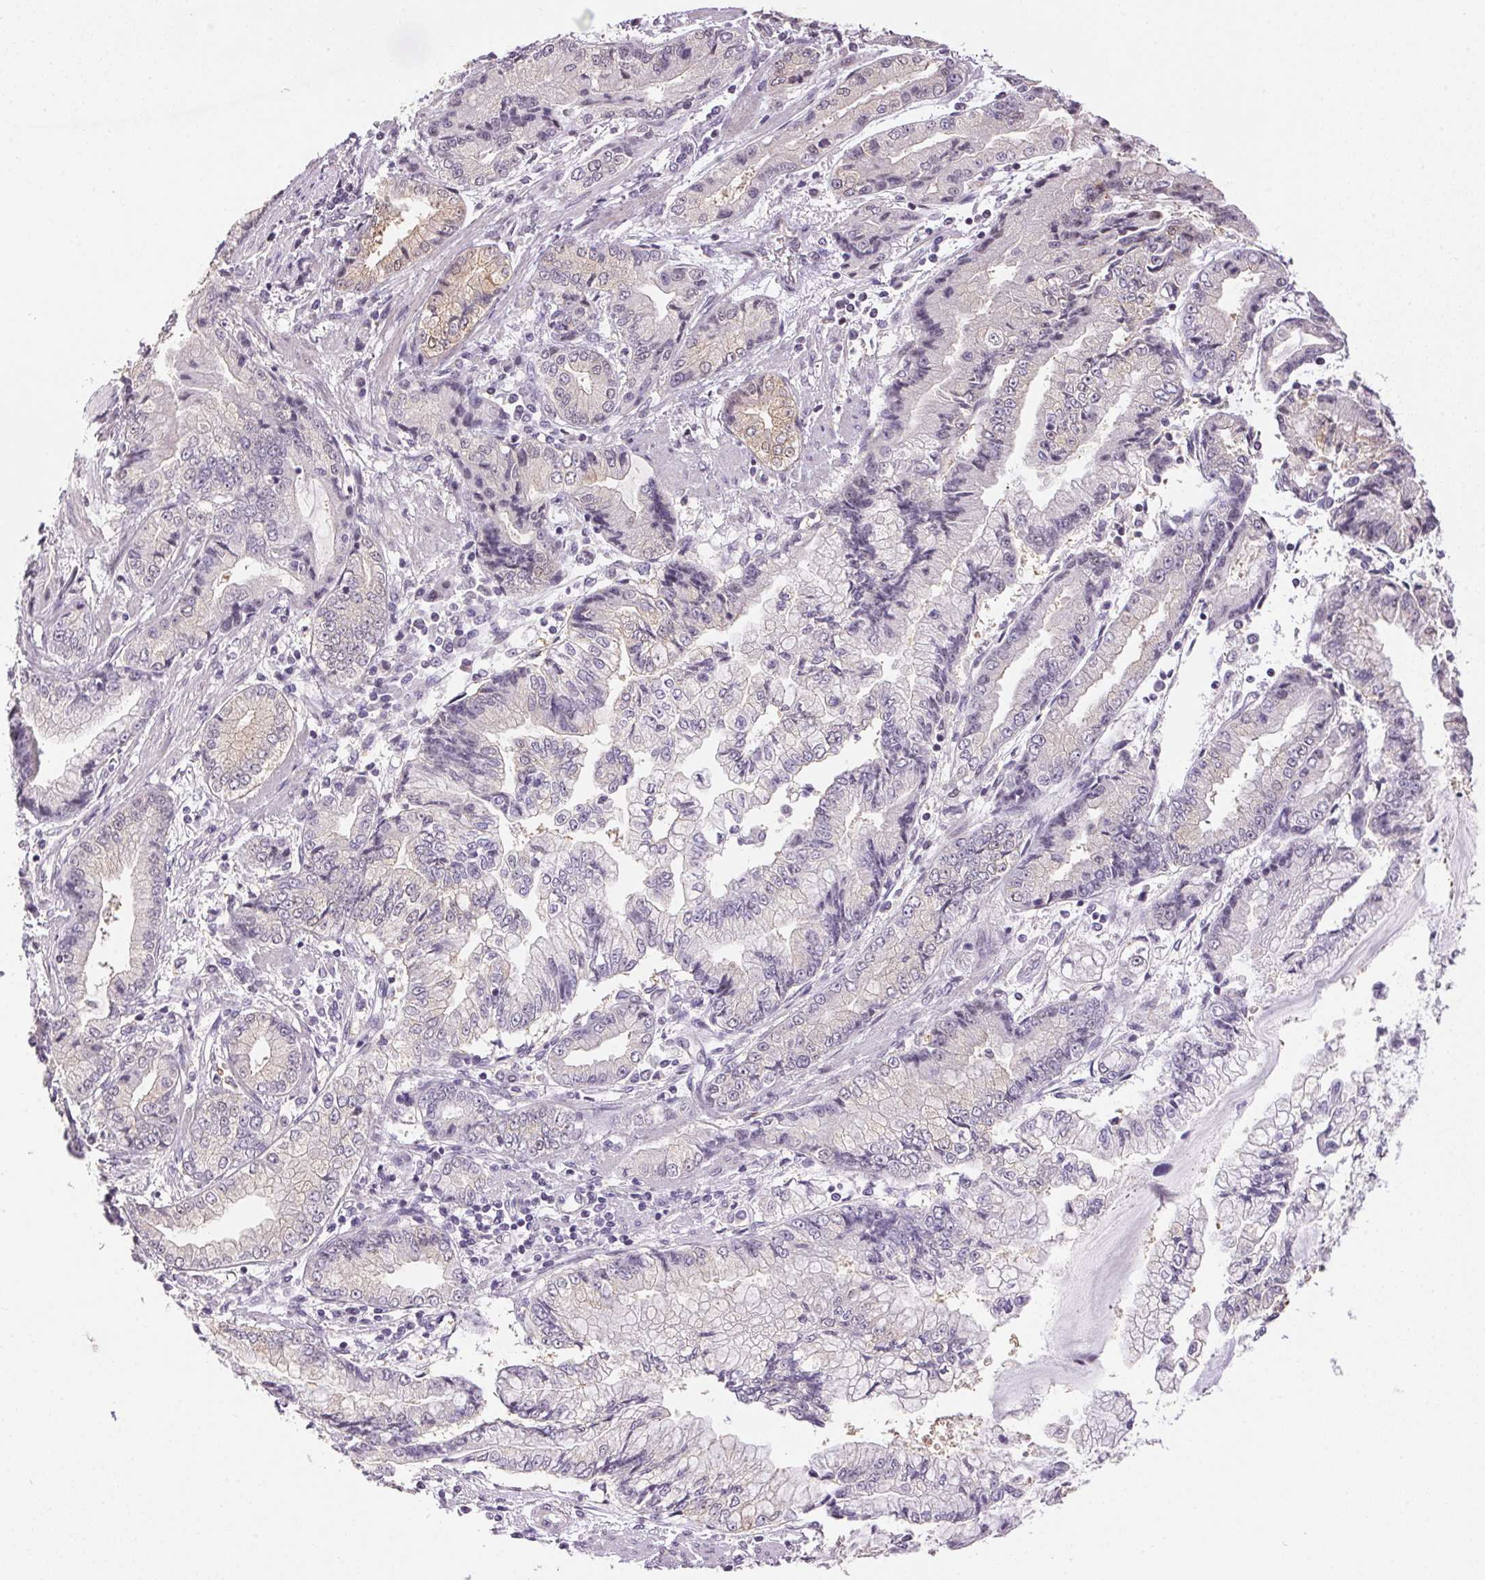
{"staining": {"intensity": "negative", "quantity": "none", "location": "none"}, "tissue": "stomach cancer", "cell_type": "Tumor cells", "image_type": "cancer", "snomed": [{"axis": "morphology", "description": "Adenocarcinoma, NOS"}, {"axis": "topography", "description": "Stomach, upper"}], "caption": "The micrograph displays no staining of tumor cells in stomach adenocarcinoma.", "gene": "GYG2", "patient": {"sex": "female", "age": 74}}